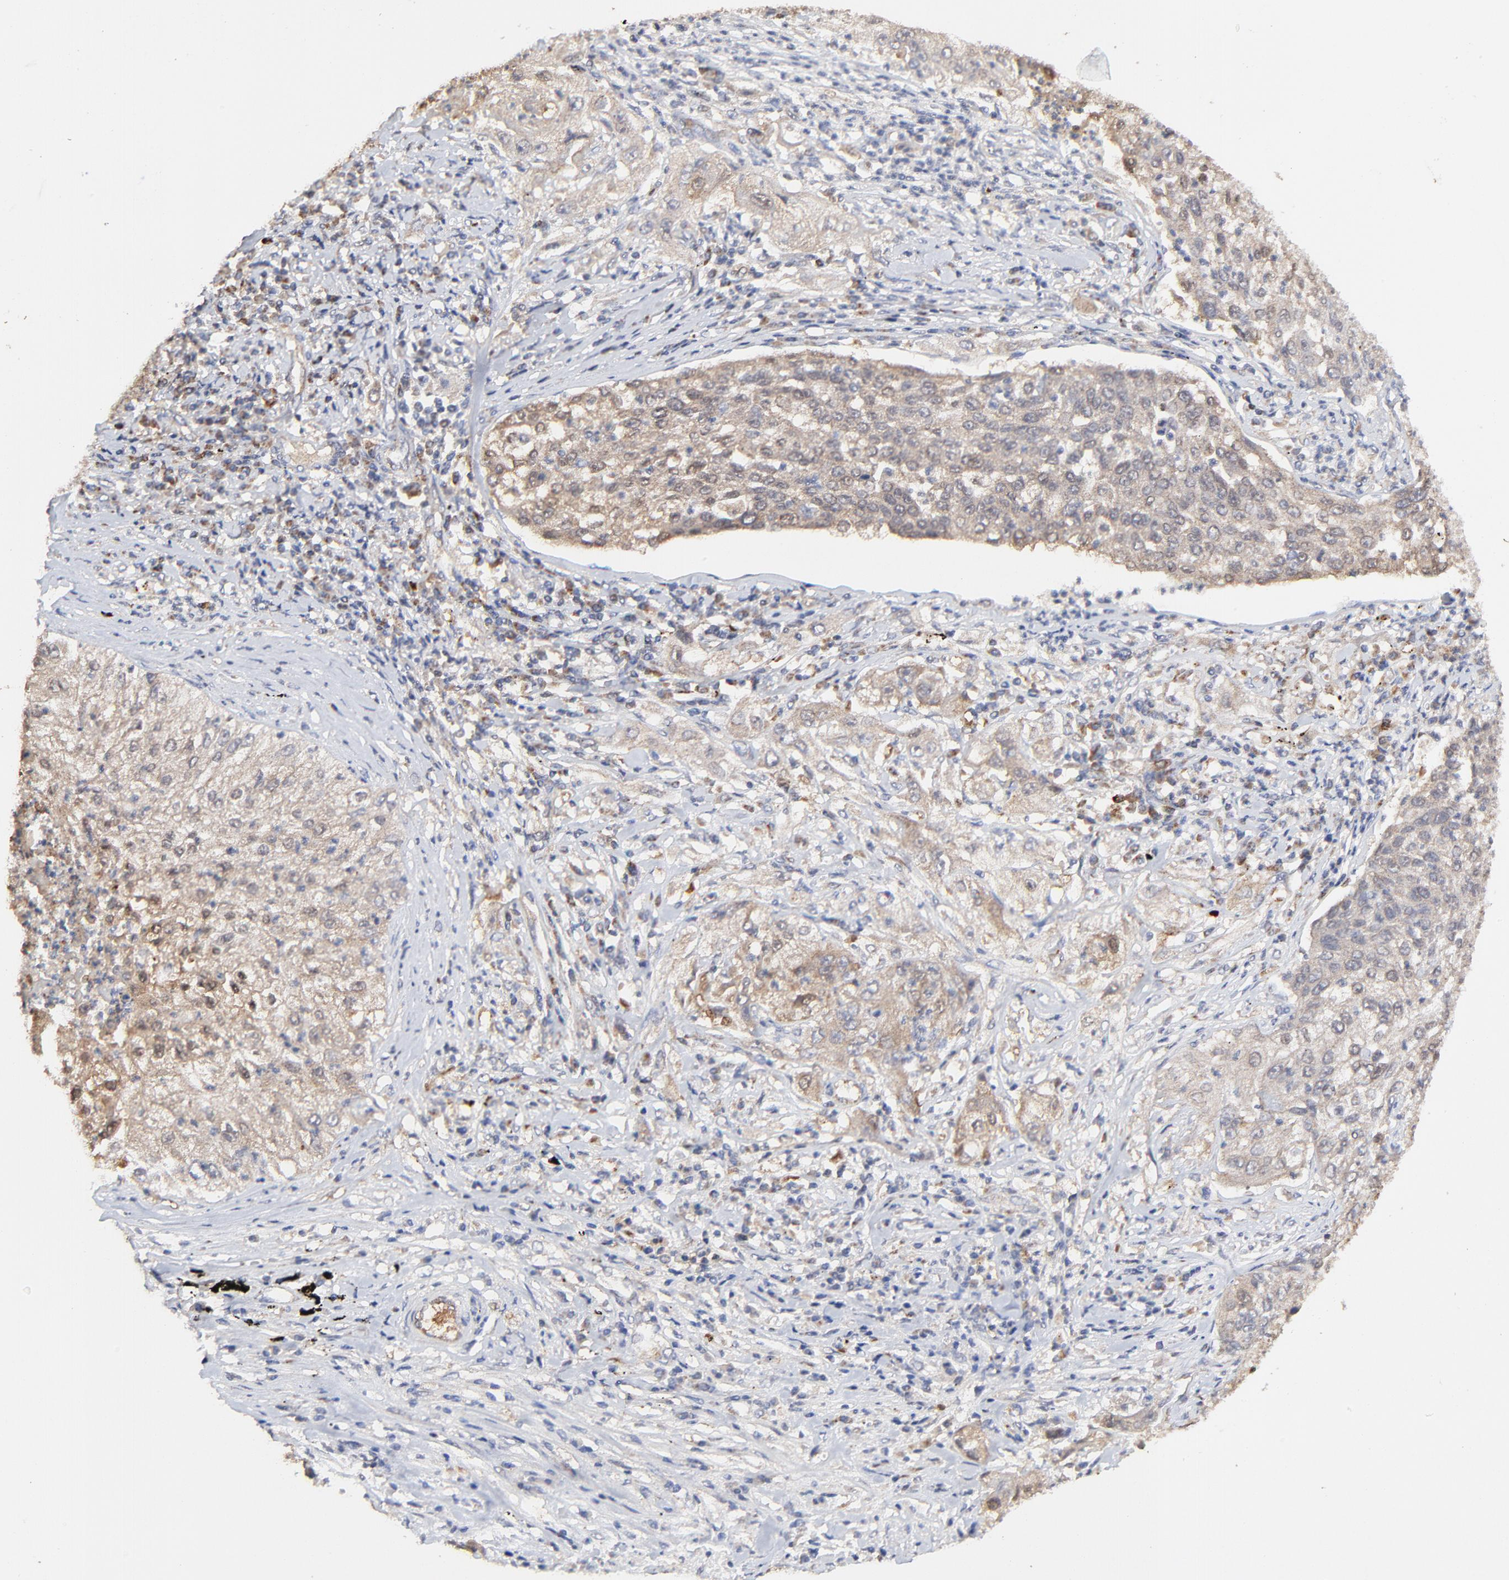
{"staining": {"intensity": "moderate", "quantity": "25%-75%", "location": "cytoplasmic/membranous"}, "tissue": "lung cancer", "cell_type": "Tumor cells", "image_type": "cancer", "snomed": [{"axis": "morphology", "description": "Inflammation, NOS"}, {"axis": "morphology", "description": "Squamous cell carcinoma, NOS"}, {"axis": "topography", "description": "Lymph node"}, {"axis": "topography", "description": "Soft tissue"}, {"axis": "topography", "description": "Lung"}], "caption": "The immunohistochemical stain shows moderate cytoplasmic/membranous expression in tumor cells of squamous cell carcinoma (lung) tissue. (DAB = brown stain, brightfield microscopy at high magnification).", "gene": "LGALS3", "patient": {"sex": "male", "age": 66}}